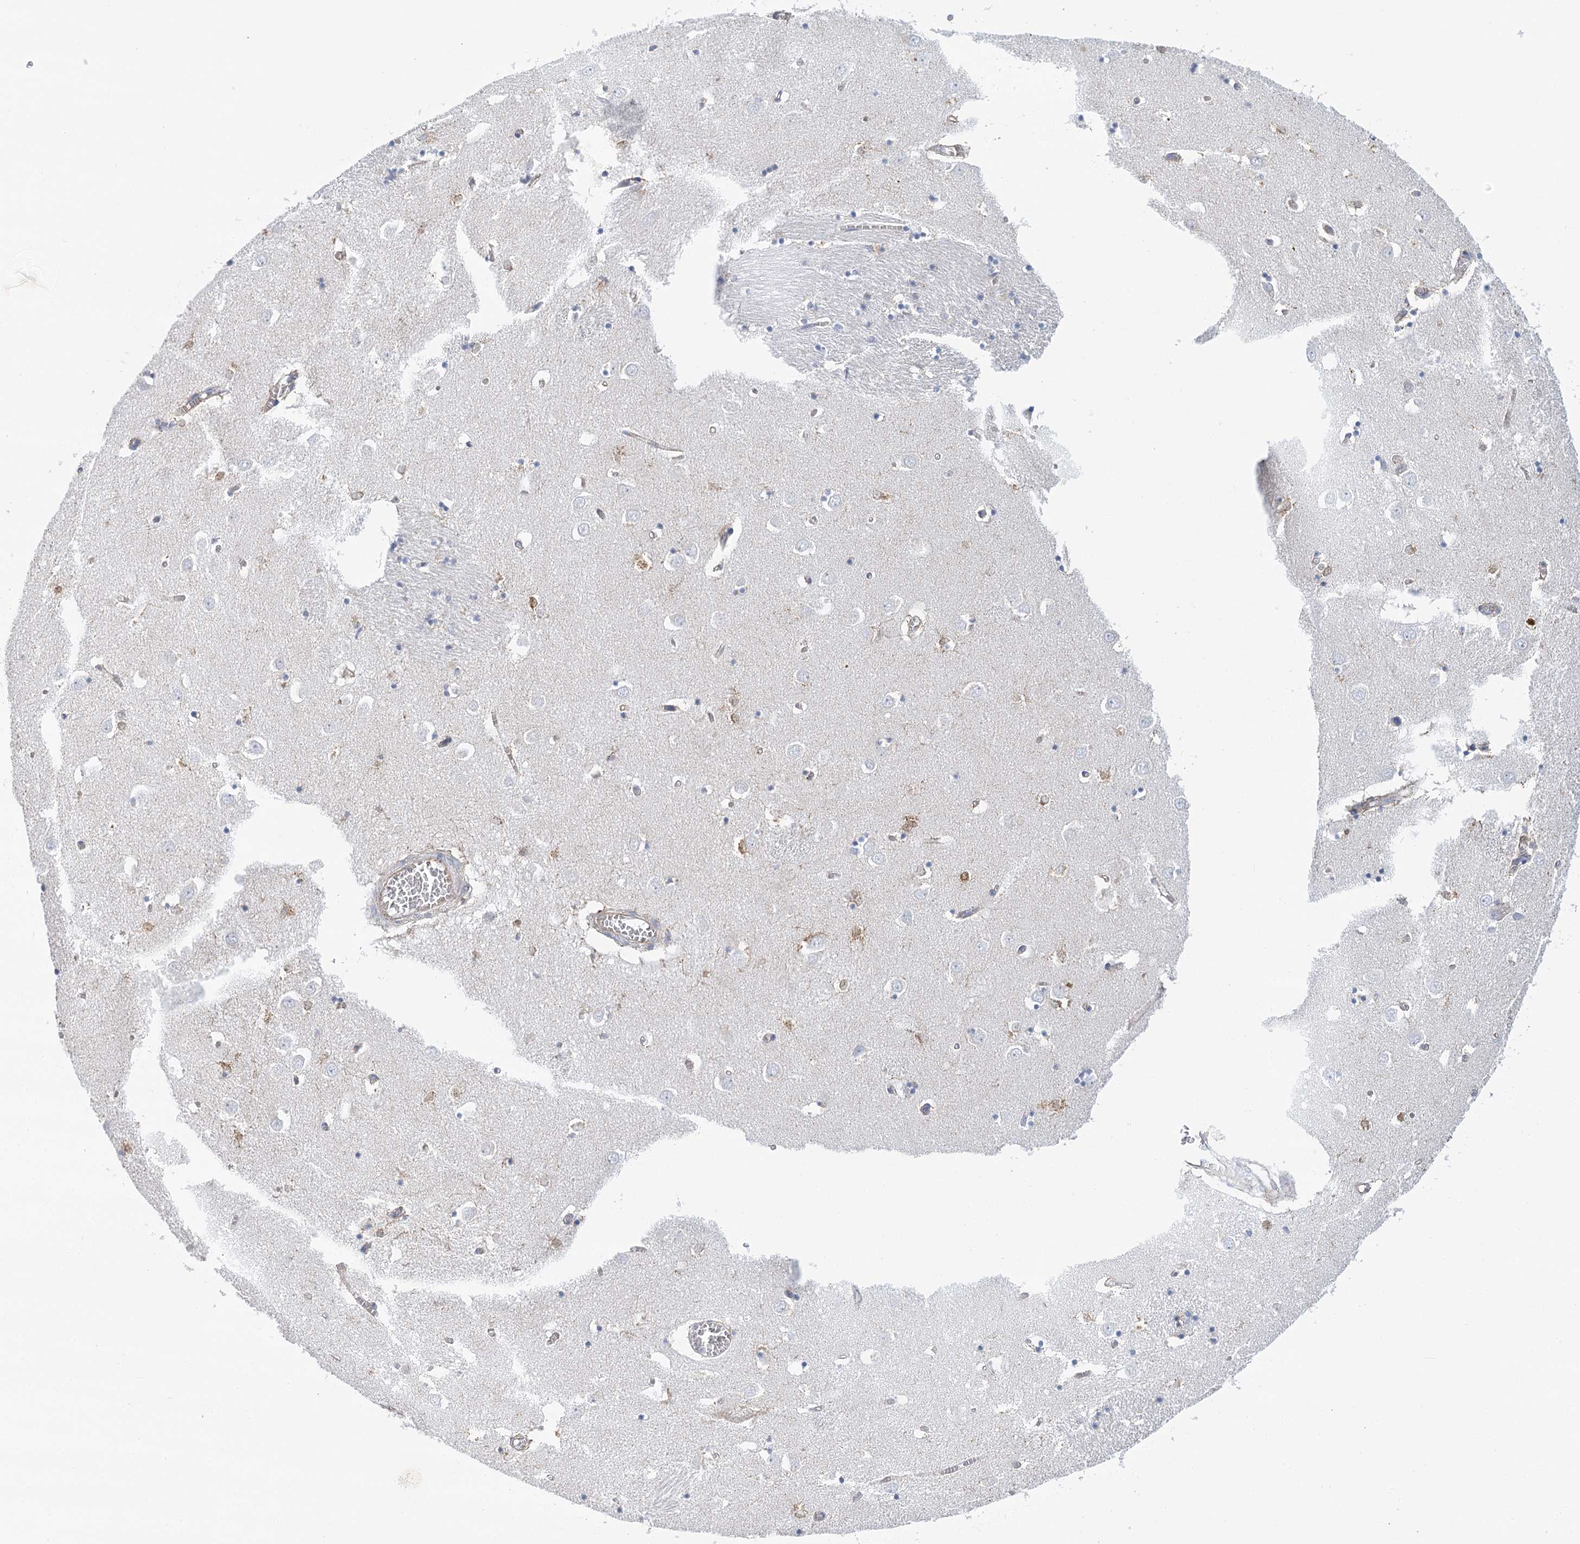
{"staining": {"intensity": "strong", "quantity": "<25%", "location": "cytoplasmic/membranous"}, "tissue": "caudate", "cell_type": "Glial cells", "image_type": "normal", "snomed": [{"axis": "morphology", "description": "Normal tissue, NOS"}, {"axis": "topography", "description": "Lateral ventricle wall"}], "caption": "Protein analysis of unremarkable caudate exhibits strong cytoplasmic/membranous positivity in approximately <25% of glial cells.", "gene": "DHTKD1", "patient": {"sex": "male", "age": 70}}